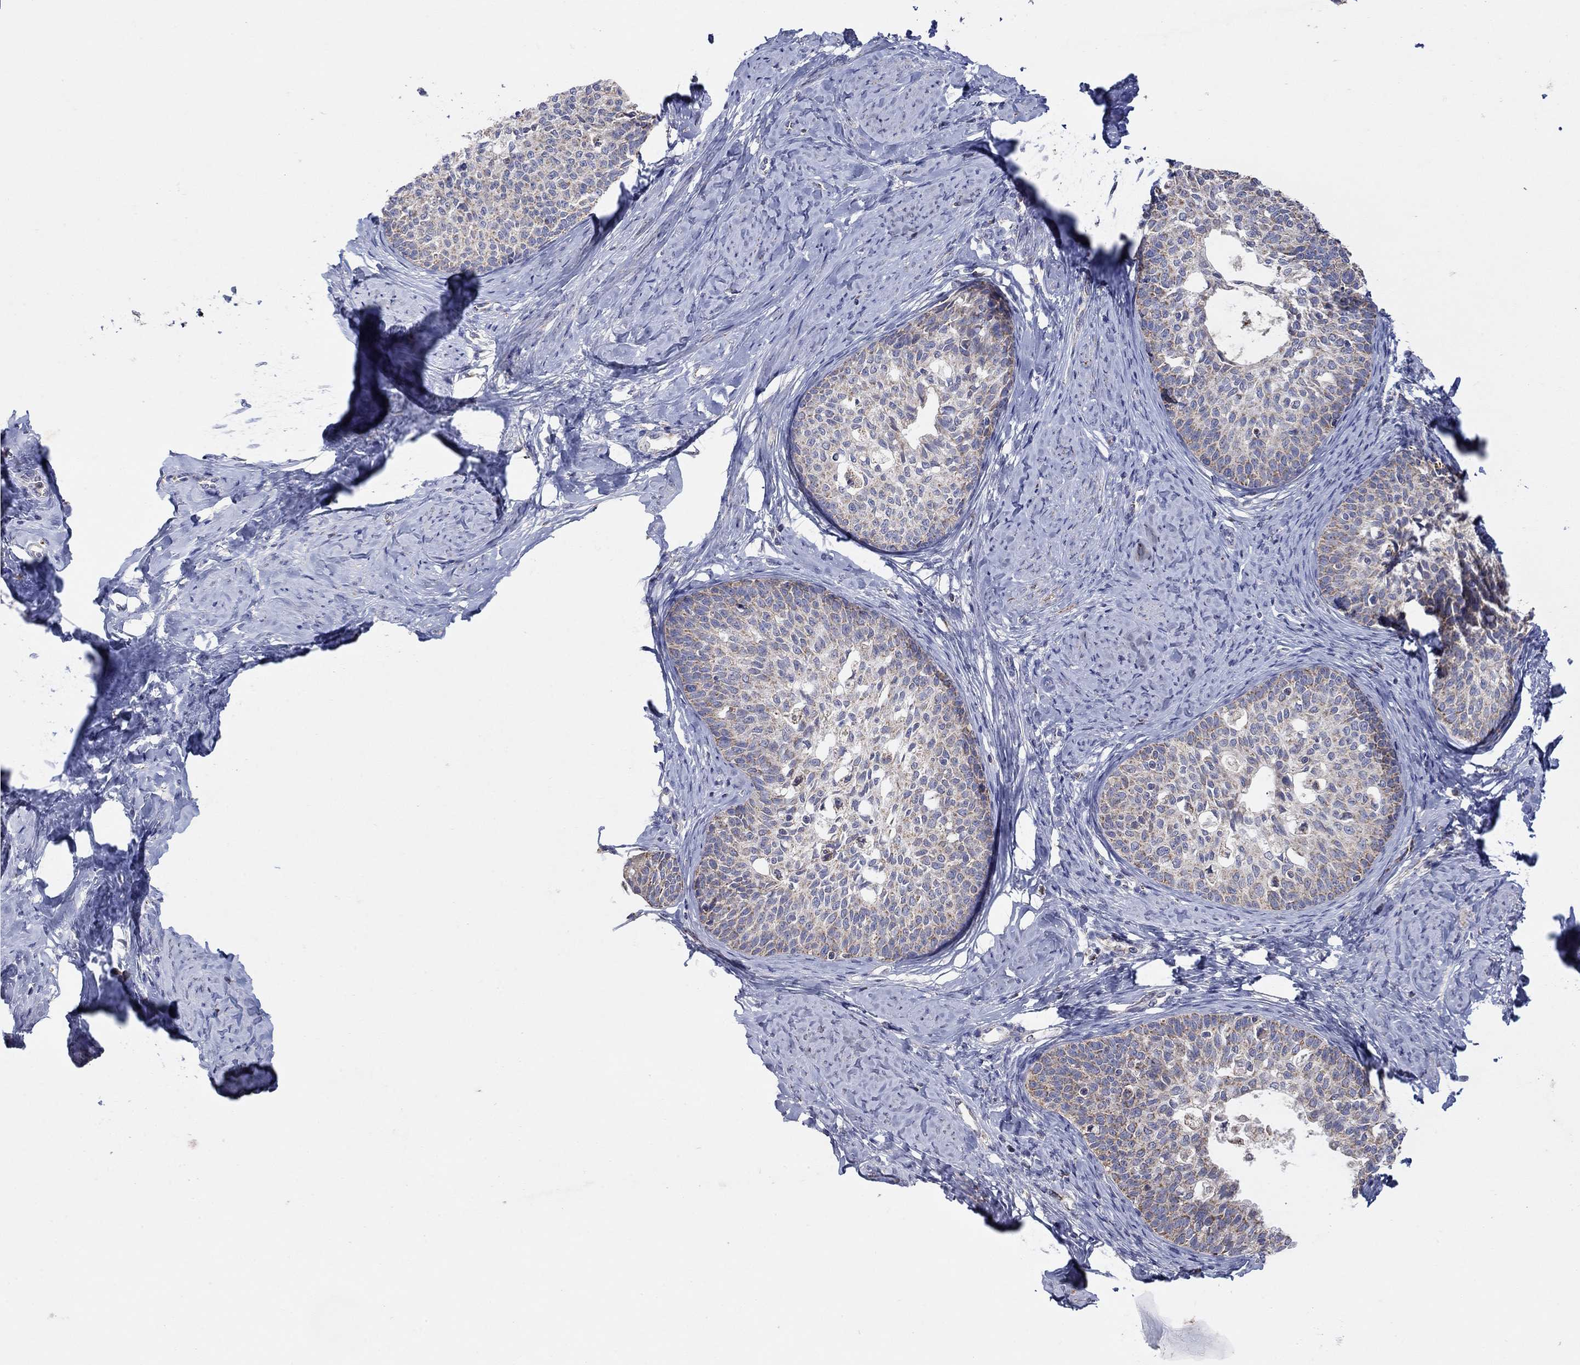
{"staining": {"intensity": "moderate", "quantity": "<25%", "location": "cytoplasmic/membranous"}, "tissue": "cervical cancer", "cell_type": "Tumor cells", "image_type": "cancer", "snomed": [{"axis": "morphology", "description": "Squamous cell carcinoma, NOS"}, {"axis": "topography", "description": "Cervix"}], "caption": "Immunohistochemistry photomicrograph of neoplastic tissue: squamous cell carcinoma (cervical) stained using immunohistochemistry reveals low levels of moderate protein expression localized specifically in the cytoplasmic/membranous of tumor cells, appearing as a cytoplasmic/membranous brown color.", "gene": "HPS5", "patient": {"sex": "female", "age": 51}}